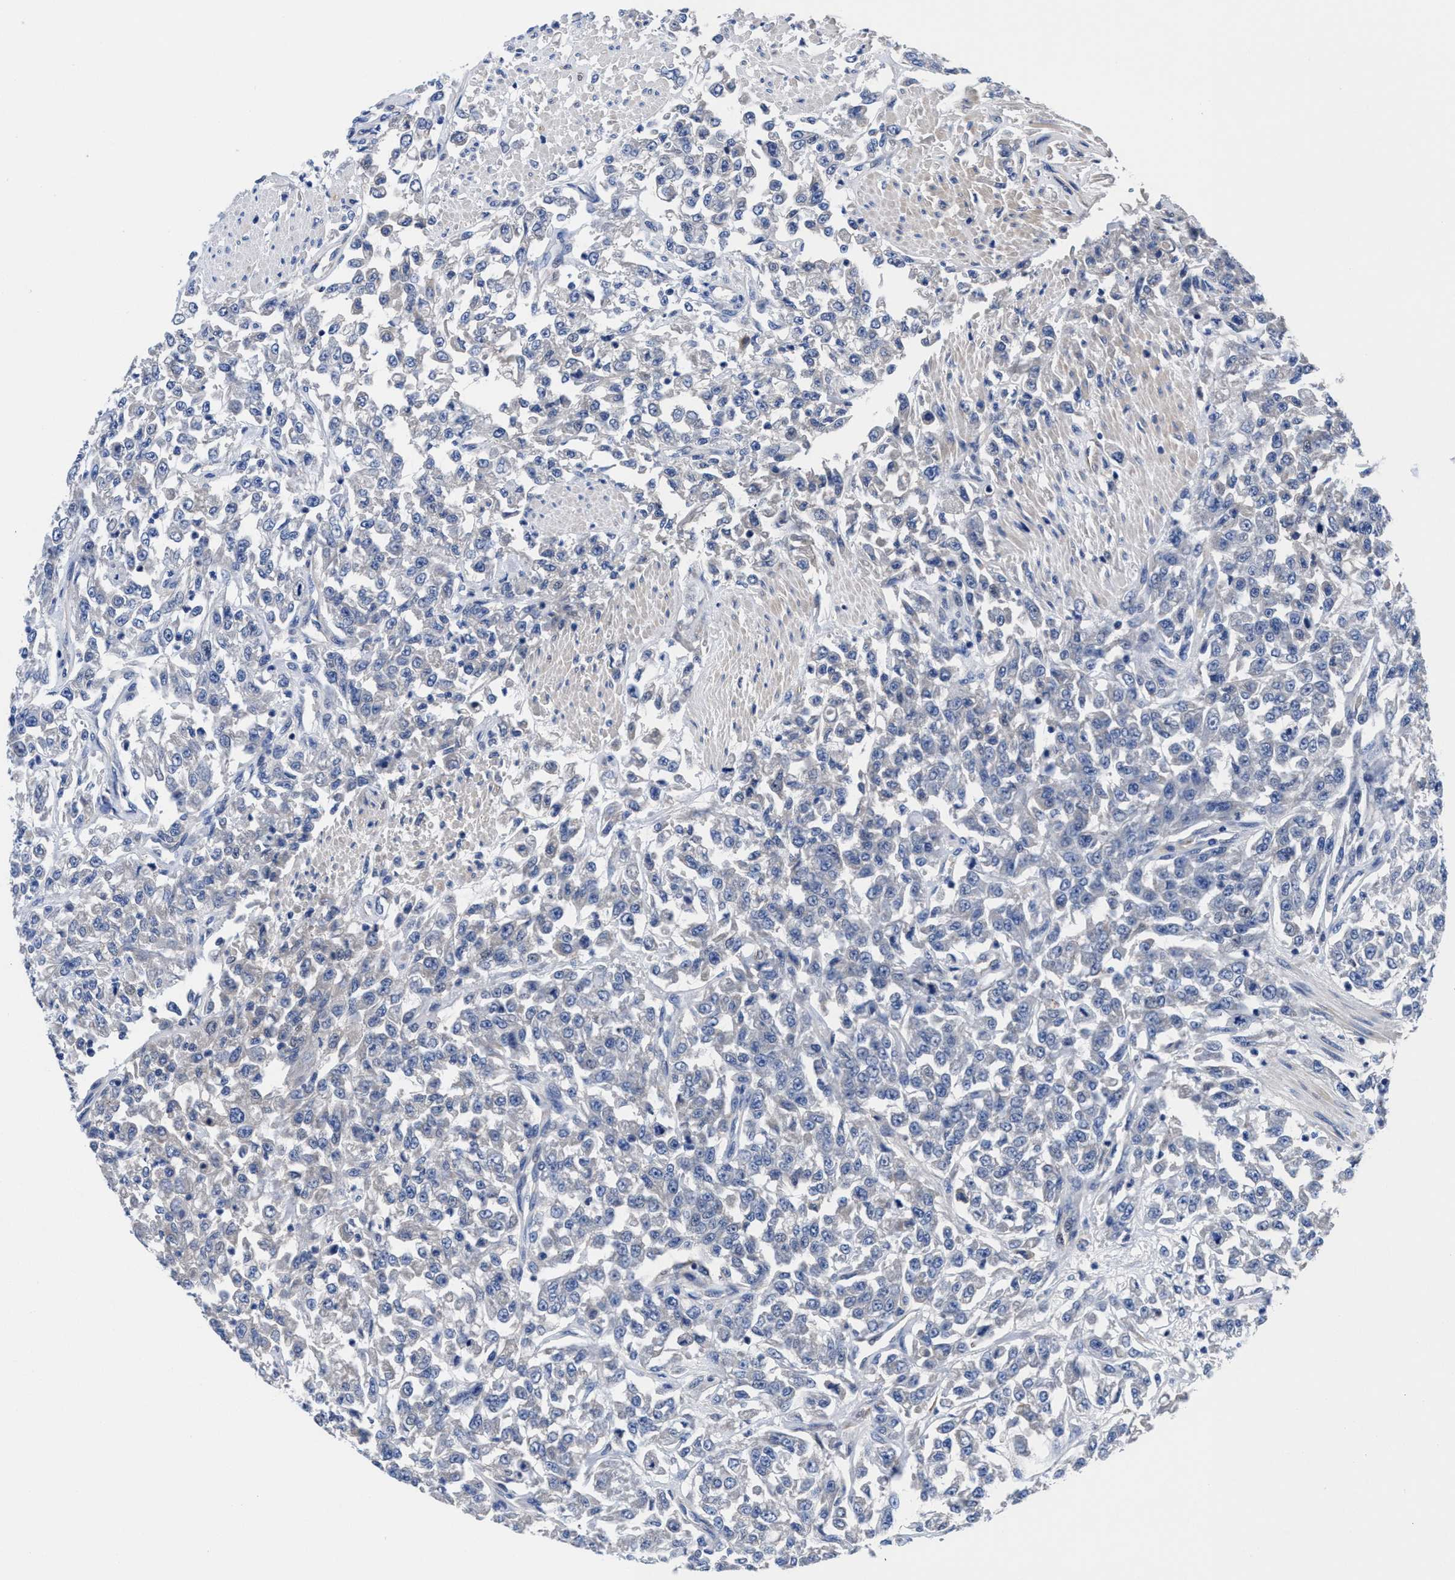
{"staining": {"intensity": "negative", "quantity": "none", "location": "none"}, "tissue": "urothelial cancer", "cell_type": "Tumor cells", "image_type": "cancer", "snomed": [{"axis": "morphology", "description": "Urothelial carcinoma, High grade"}, {"axis": "topography", "description": "Urinary bladder"}], "caption": "IHC histopathology image of neoplastic tissue: urothelial carcinoma (high-grade) stained with DAB exhibits no significant protein expression in tumor cells. (Brightfield microscopy of DAB (3,3'-diaminobenzidine) immunohistochemistry at high magnification).", "gene": "DHRS13", "patient": {"sex": "male", "age": 46}}